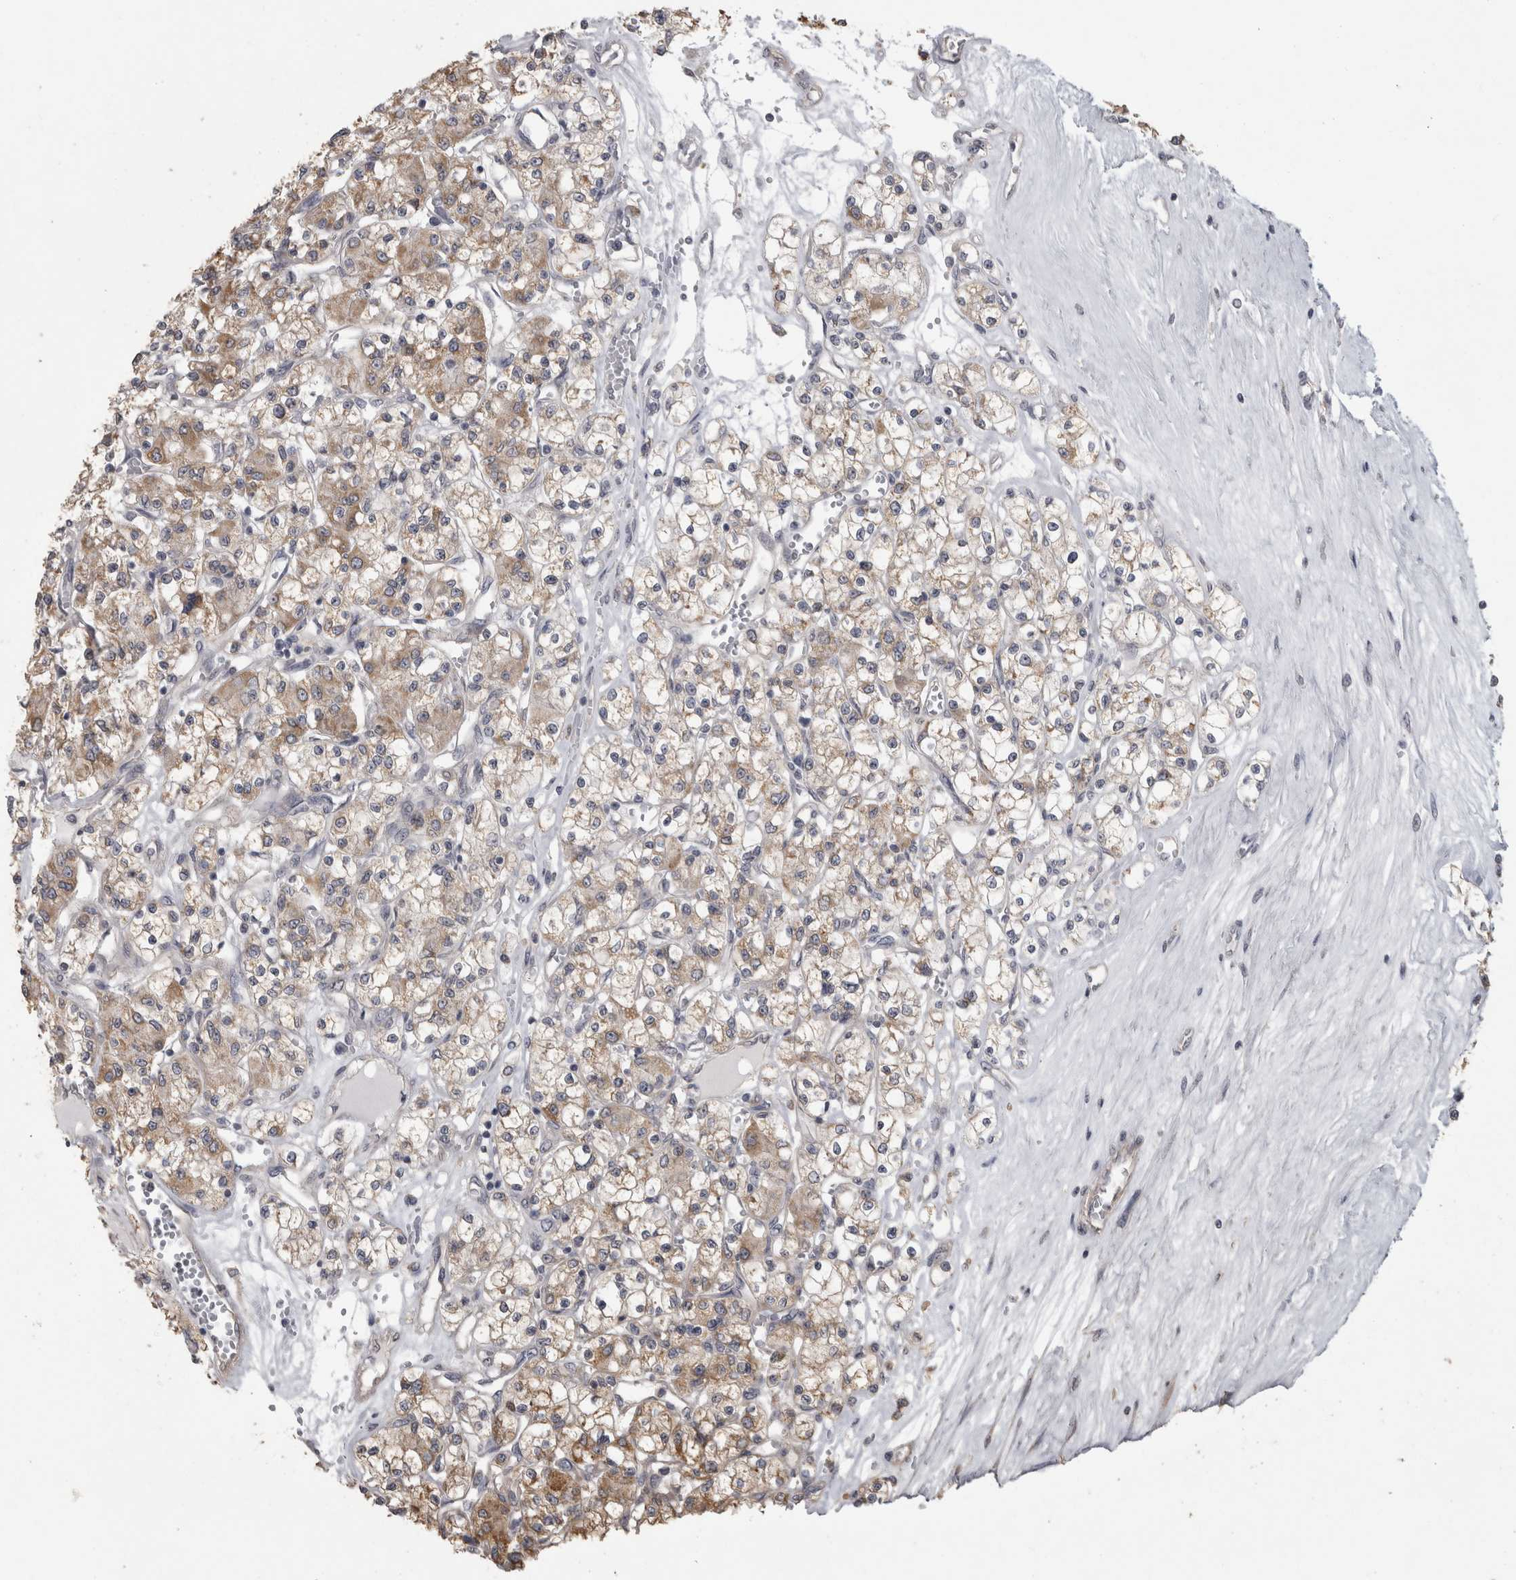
{"staining": {"intensity": "weak", "quantity": ">75%", "location": "cytoplasmic/membranous"}, "tissue": "renal cancer", "cell_type": "Tumor cells", "image_type": "cancer", "snomed": [{"axis": "morphology", "description": "Adenocarcinoma, NOS"}, {"axis": "topography", "description": "Kidney"}], "caption": "A high-resolution micrograph shows immunohistochemistry staining of renal cancer (adenocarcinoma), which demonstrates weak cytoplasmic/membranous positivity in about >75% of tumor cells.", "gene": "RAB29", "patient": {"sex": "female", "age": 59}}